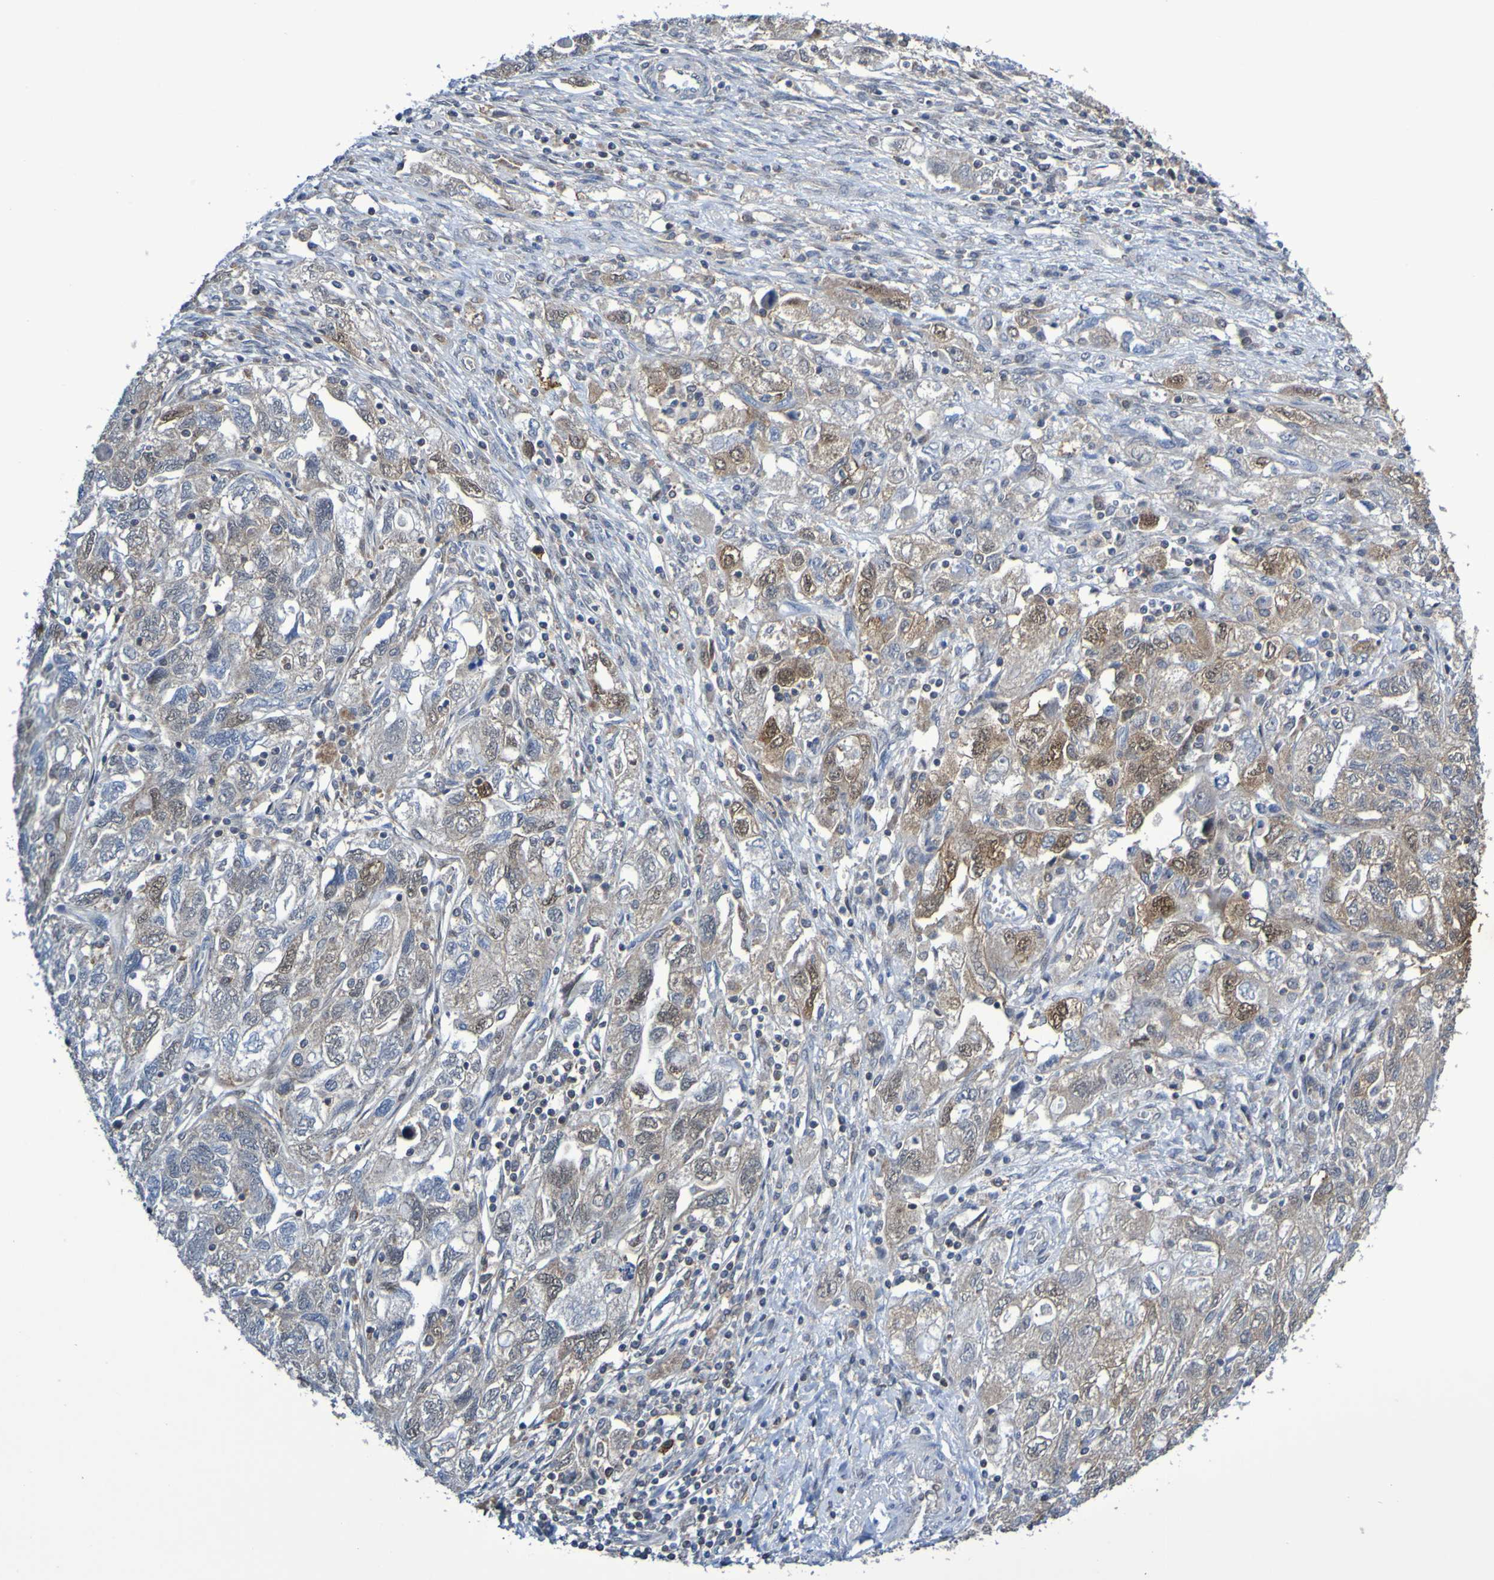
{"staining": {"intensity": "weak", "quantity": "25%-75%", "location": "cytoplasmic/membranous"}, "tissue": "ovarian cancer", "cell_type": "Tumor cells", "image_type": "cancer", "snomed": [{"axis": "morphology", "description": "Carcinoma, NOS"}, {"axis": "morphology", "description": "Cystadenocarcinoma, serous, NOS"}, {"axis": "topography", "description": "Ovary"}], "caption": "Immunohistochemical staining of human ovarian carcinoma displays weak cytoplasmic/membranous protein positivity in about 25%-75% of tumor cells.", "gene": "ATIC", "patient": {"sex": "female", "age": 69}}